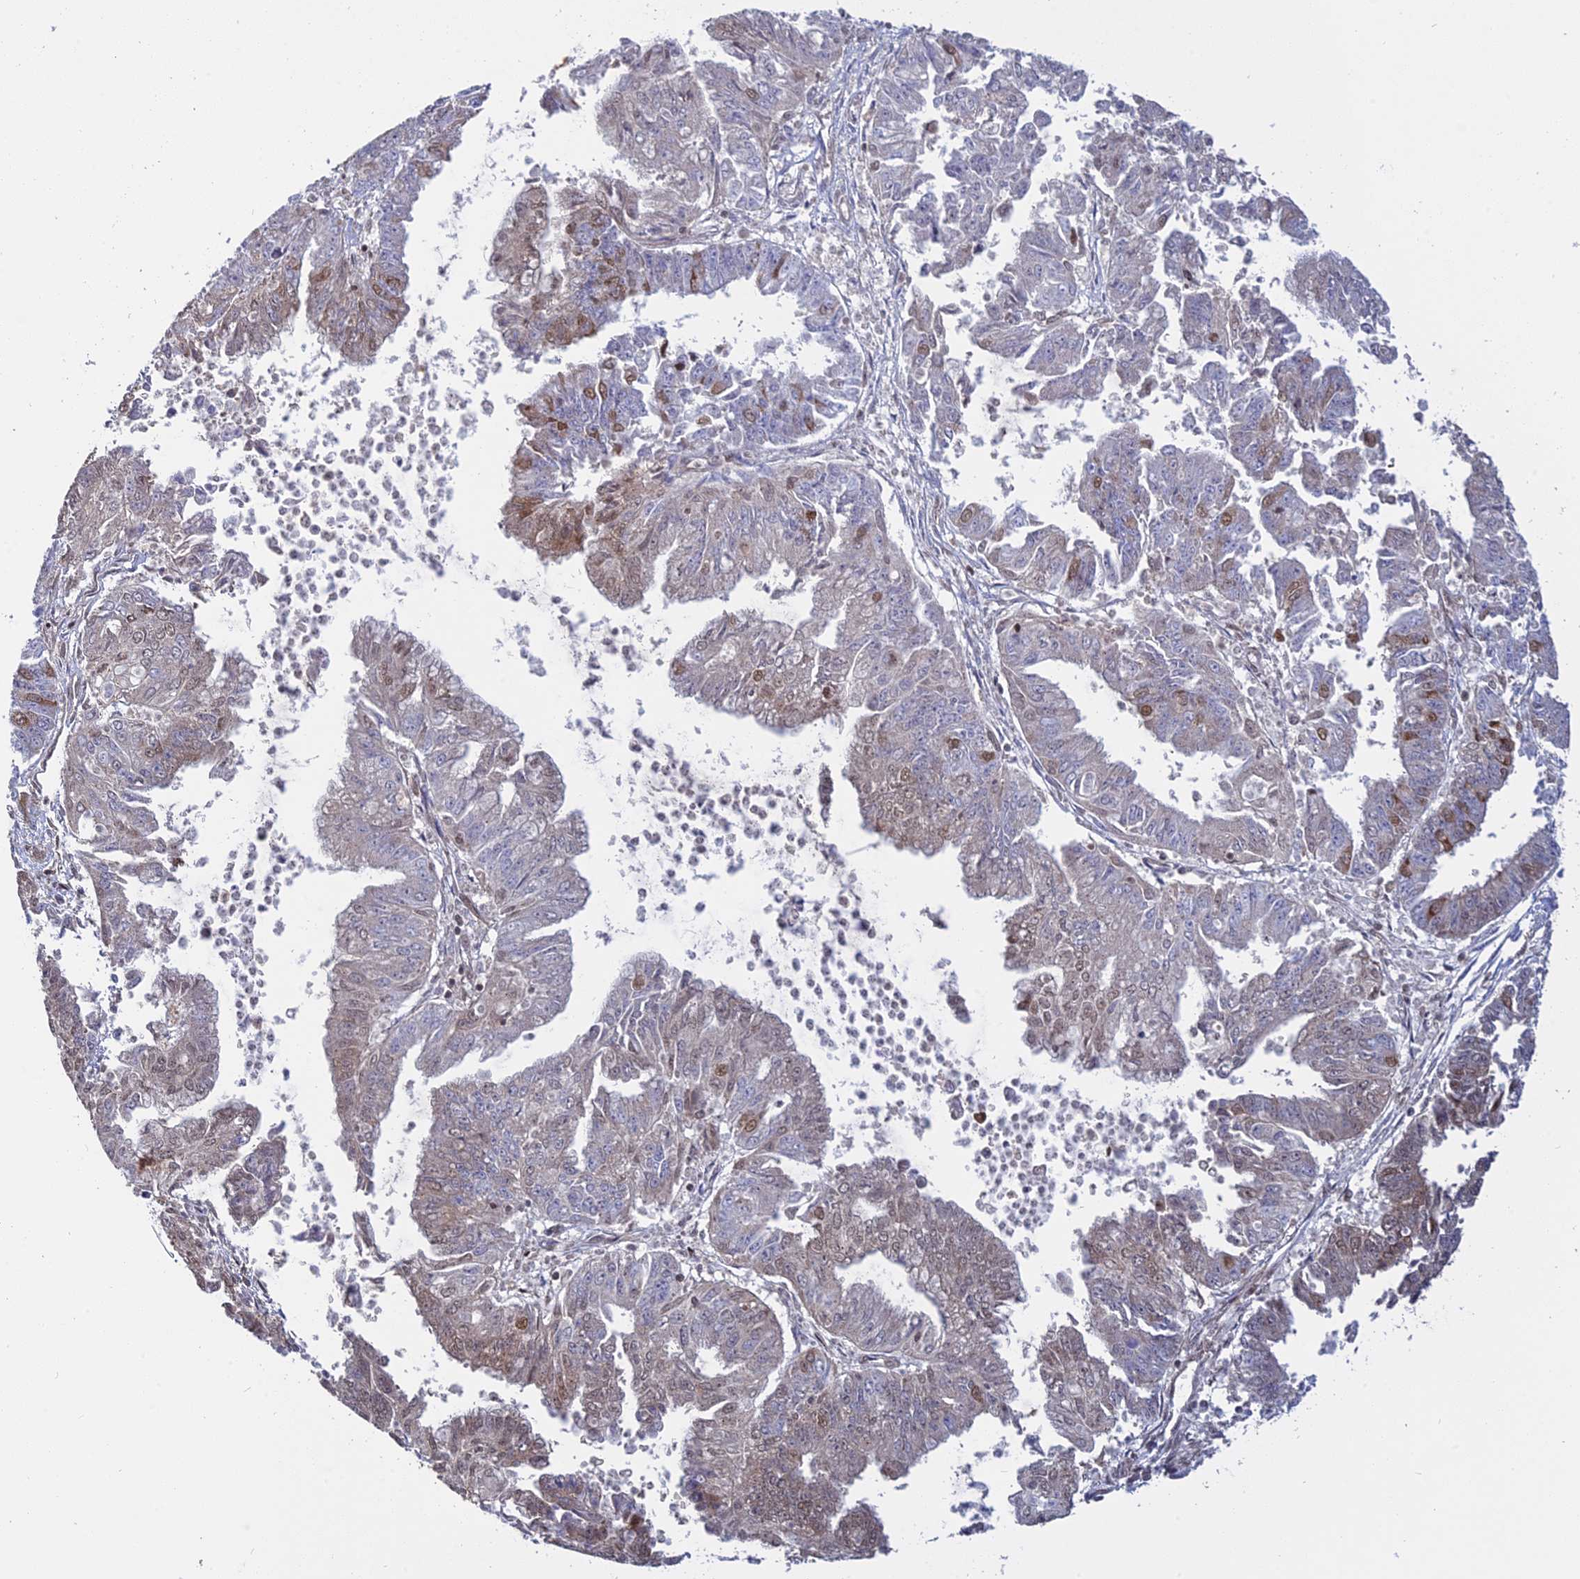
{"staining": {"intensity": "moderate", "quantity": "<25%", "location": "nuclear"}, "tissue": "endometrial cancer", "cell_type": "Tumor cells", "image_type": "cancer", "snomed": [{"axis": "morphology", "description": "Adenocarcinoma, NOS"}, {"axis": "topography", "description": "Endometrium"}], "caption": "Immunohistochemical staining of endometrial adenocarcinoma shows low levels of moderate nuclear protein positivity in about <25% of tumor cells.", "gene": "PKIG", "patient": {"sex": "female", "age": 73}}